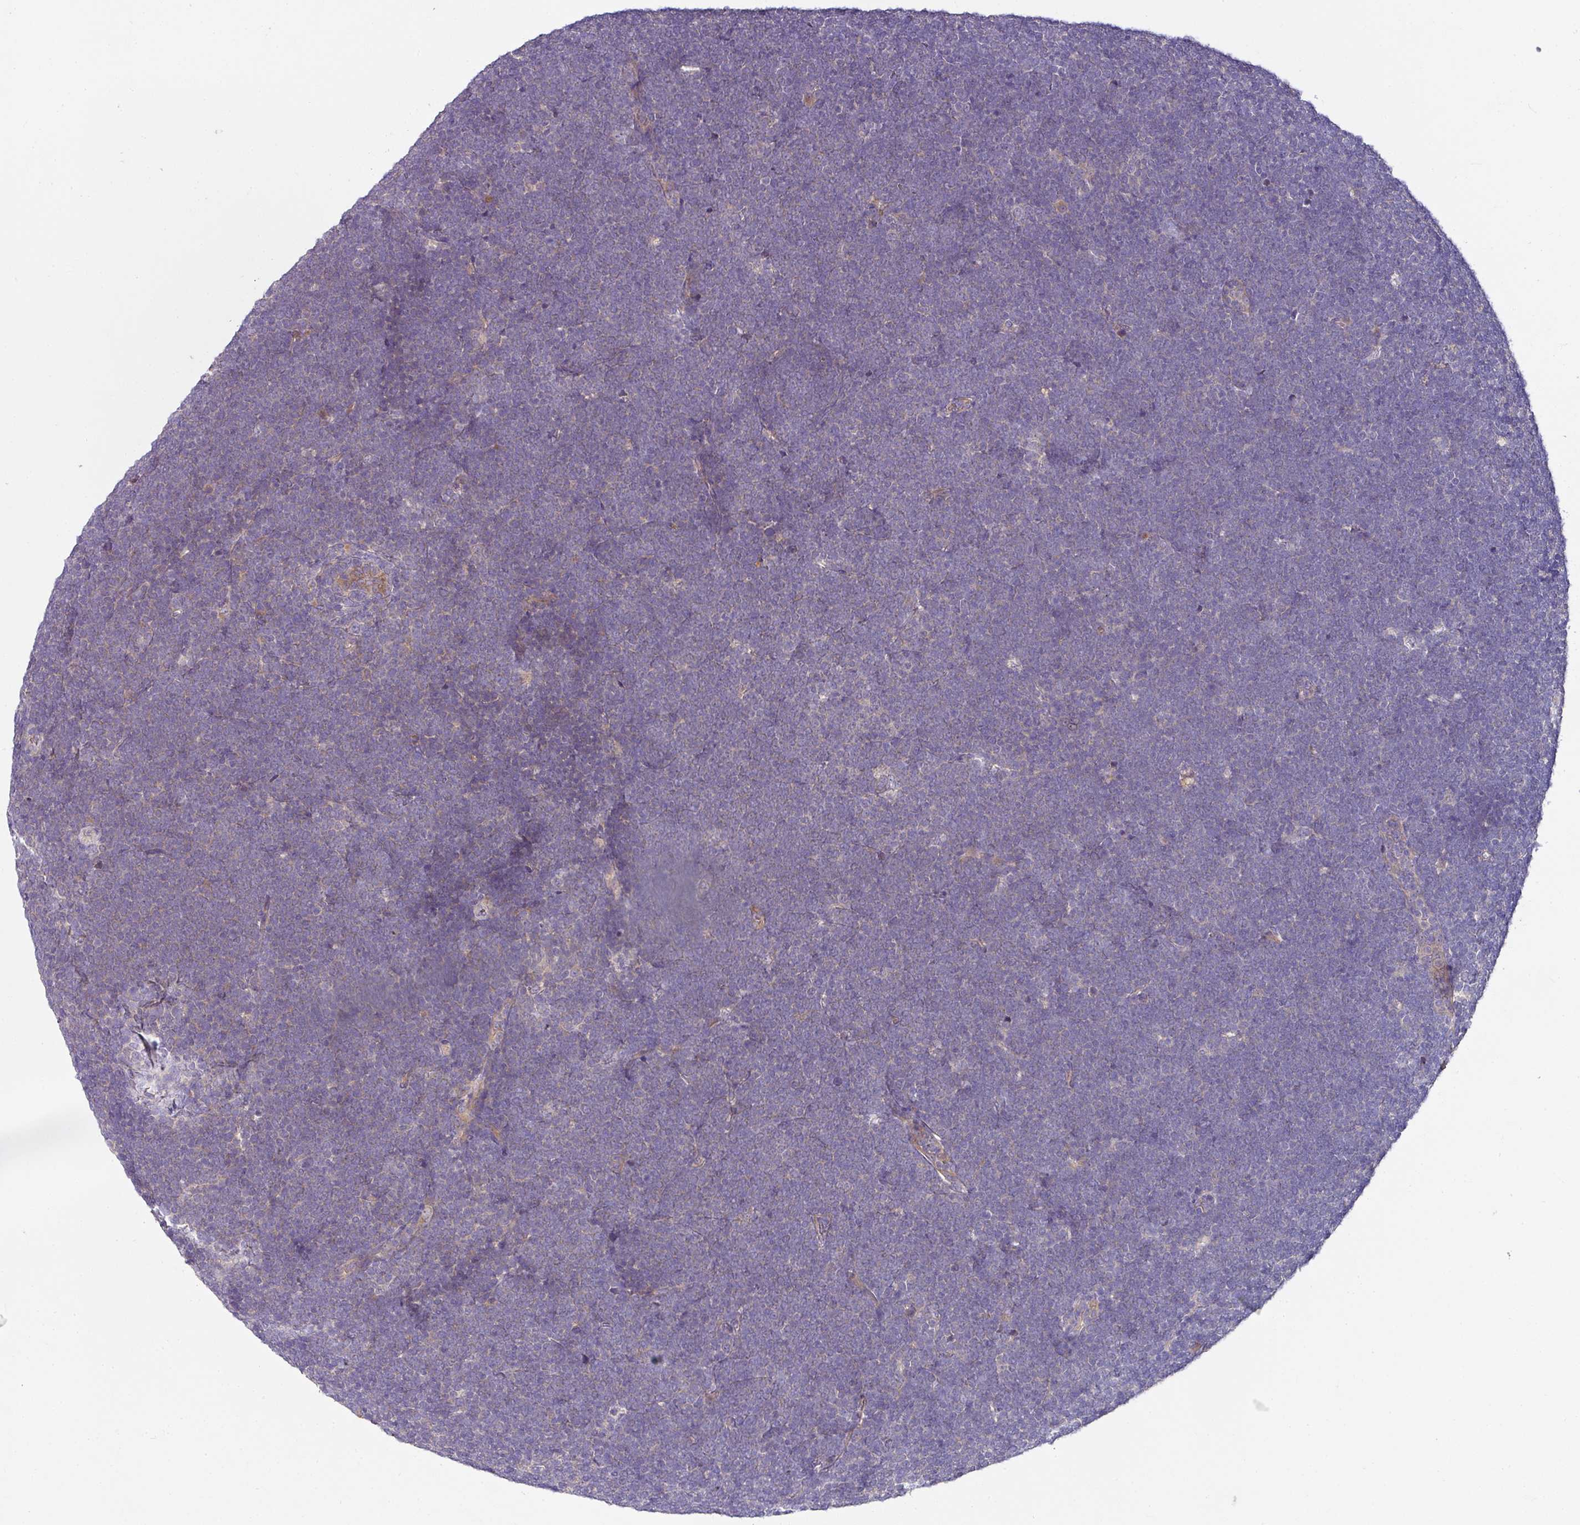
{"staining": {"intensity": "negative", "quantity": "none", "location": "none"}, "tissue": "lymphoma", "cell_type": "Tumor cells", "image_type": "cancer", "snomed": [{"axis": "morphology", "description": "Malignant lymphoma, non-Hodgkin's type, High grade"}, {"axis": "topography", "description": "Lymph node"}], "caption": "High power microscopy micrograph of an immunohistochemistry photomicrograph of malignant lymphoma, non-Hodgkin's type (high-grade), revealing no significant staining in tumor cells. (IHC, brightfield microscopy, high magnification).", "gene": "SKIC2", "patient": {"sex": "male", "age": 13}}